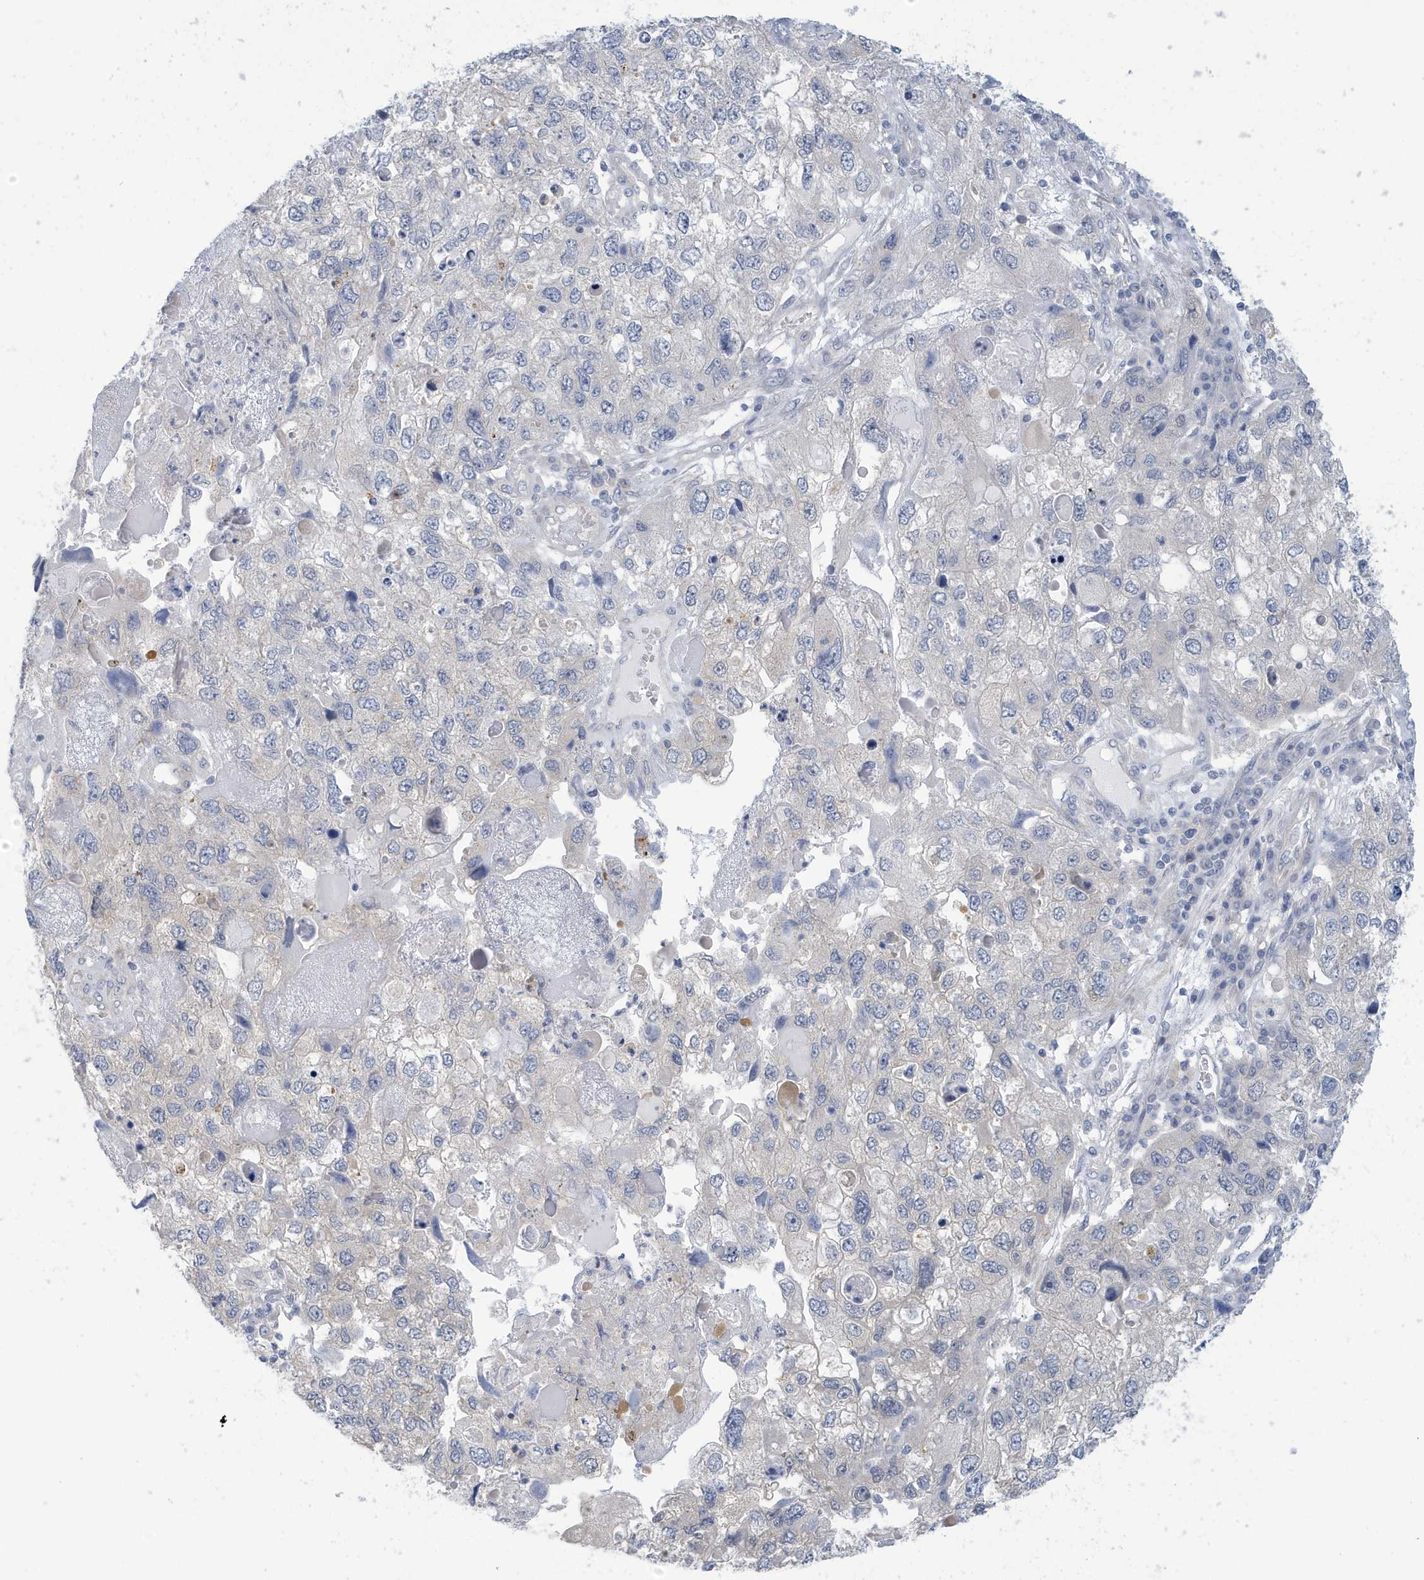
{"staining": {"intensity": "negative", "quantity": "none", "location": "none"}, "tissue": "endometrial cancer", "cell_type": "Tumor cells", "image_type": "cancer", "snomed": [{"axis": "morphology", "description": "Adenocarcinoma, NOS"}, {"axis": "topography", "description": "Endometrium"}], "caption": "Endometrial cancer was stained to show a protein in brown. There is no significant positivity in tumor cells. The staining was performed using DAB (3,3'-diaminobenzidine) to visualize the protein expression in brown, while the nuclei were stained in blue with hematoxylin (Magnification: 20x).", "gene": "VTA1", "patient": {"sex": "female", "age": 49}}